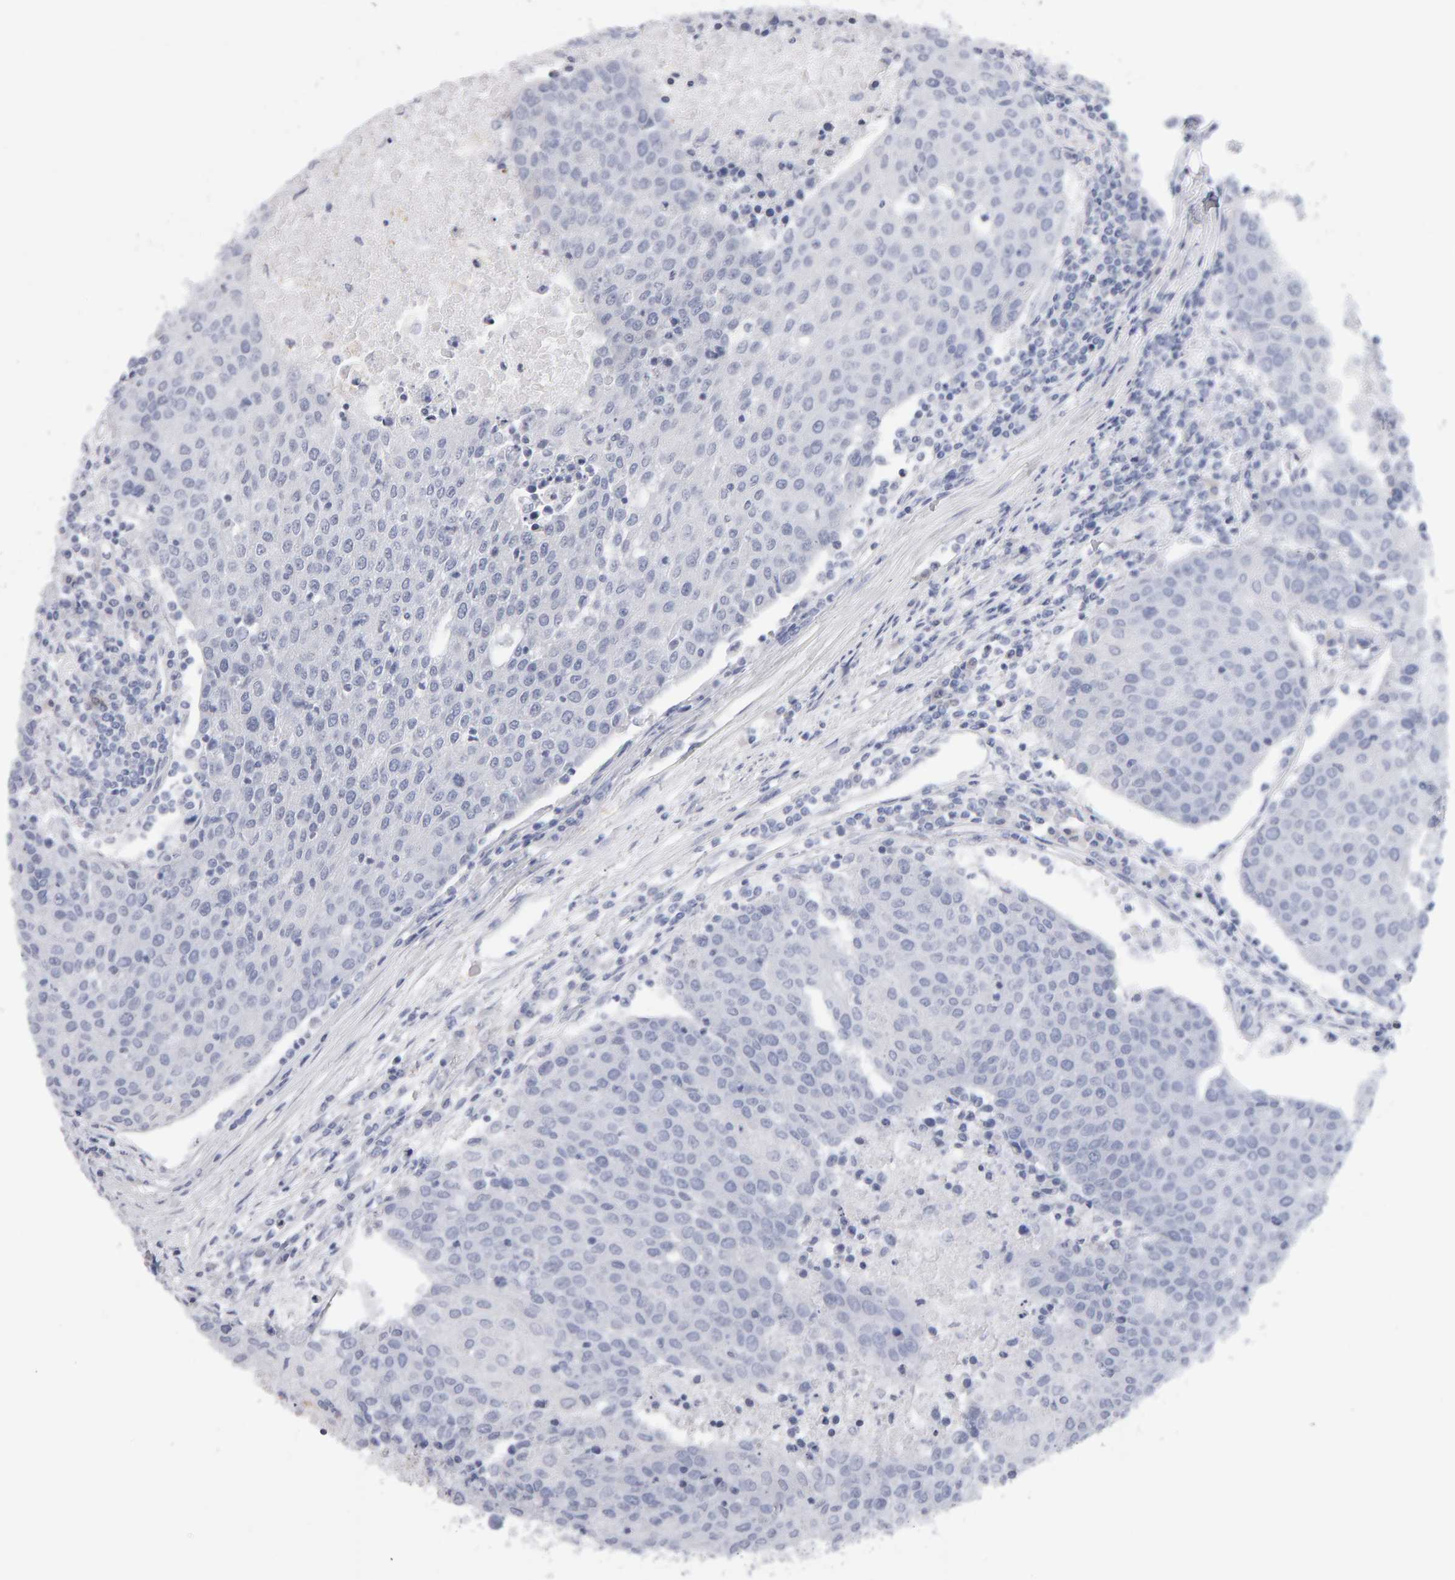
{"staining": {"intensity": "negative", "quantity": "none", "location": "none"}, "tissue": "urothelial cancer", "cell_type": "Tumor cells", "image_type": "cancer", "snomed": [{"axis": "morphology", "description": "Urothelial carcinoma, High grade"}, {"axis": "topography", "description": "Urinary bladder"}], "caption": "Immunohistochemistry (IHC) micrograph of urothelial carcinoma (high-grade) stained for a protein (brown), which exhibits no staining in tumor cells. (DAB IHC with hematoxylin counter stain).", "gene": "CTH", "patient": {"sex": "female", "age": 85}}